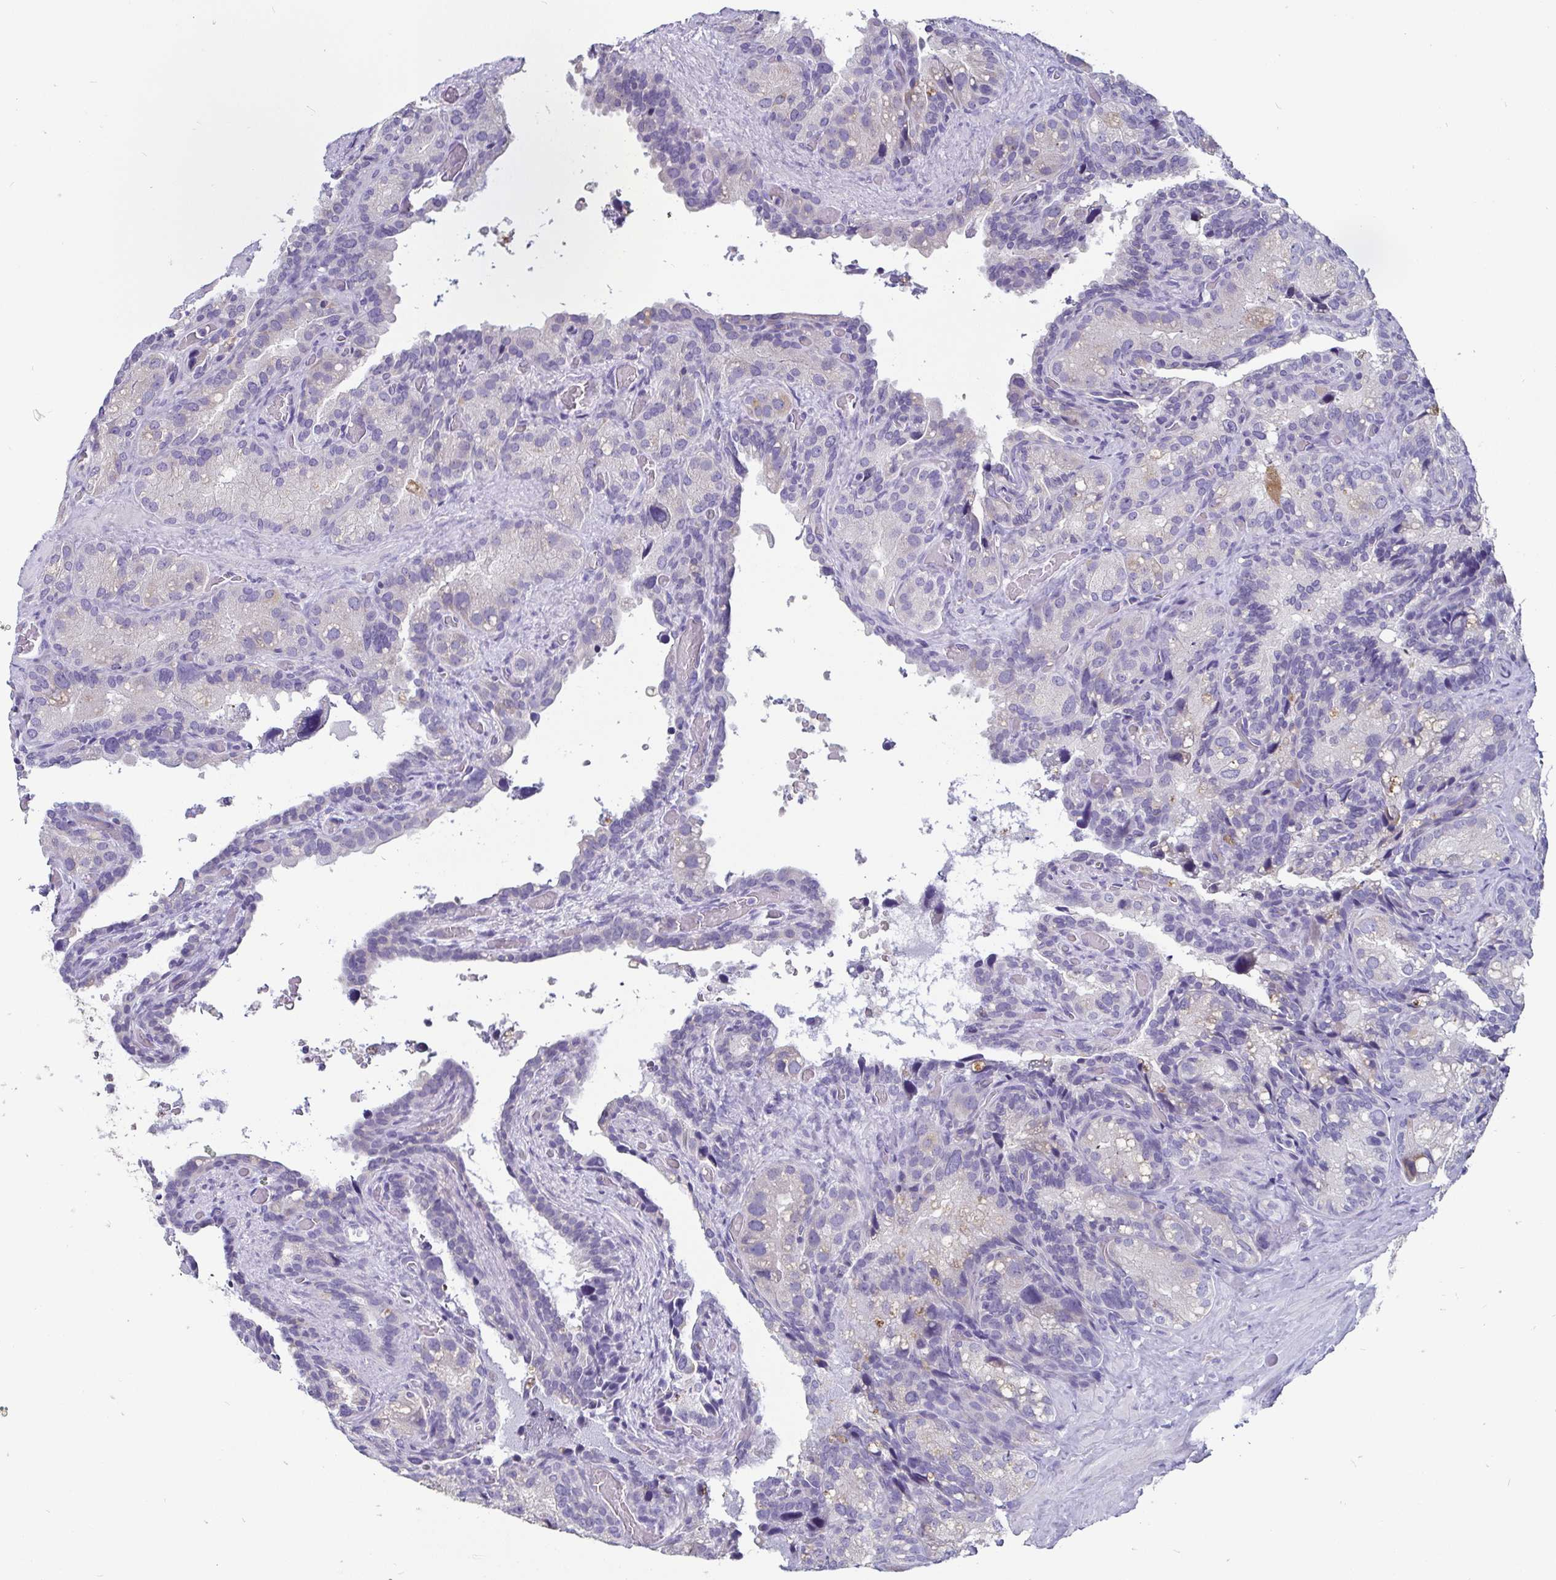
{"staining": {"intensity": "negative", "quantity": "none", "location": "none"}, "tissue": "seminal vesicle", "cell_type": "Glandular cells", "image_type": "normal", "snomed": [{"axis": "morphology", "description": "Normal tissue, NOS"}, {"axis": "topography", "description": "Seminal veicle"}], "caption": "Immunohistochemistry photomicrograph of unremarkable seminal vesicle: human seminal vesicle stained with DAB reveals no significant protein staining in glandular cells. (Stains: DAB IHC with hematoxylin counter stain, Microscopy: brightfield microscopy at high magnification).", "gene": "ADAMTS6", "patient": {"sex": "male", "age": 60}}